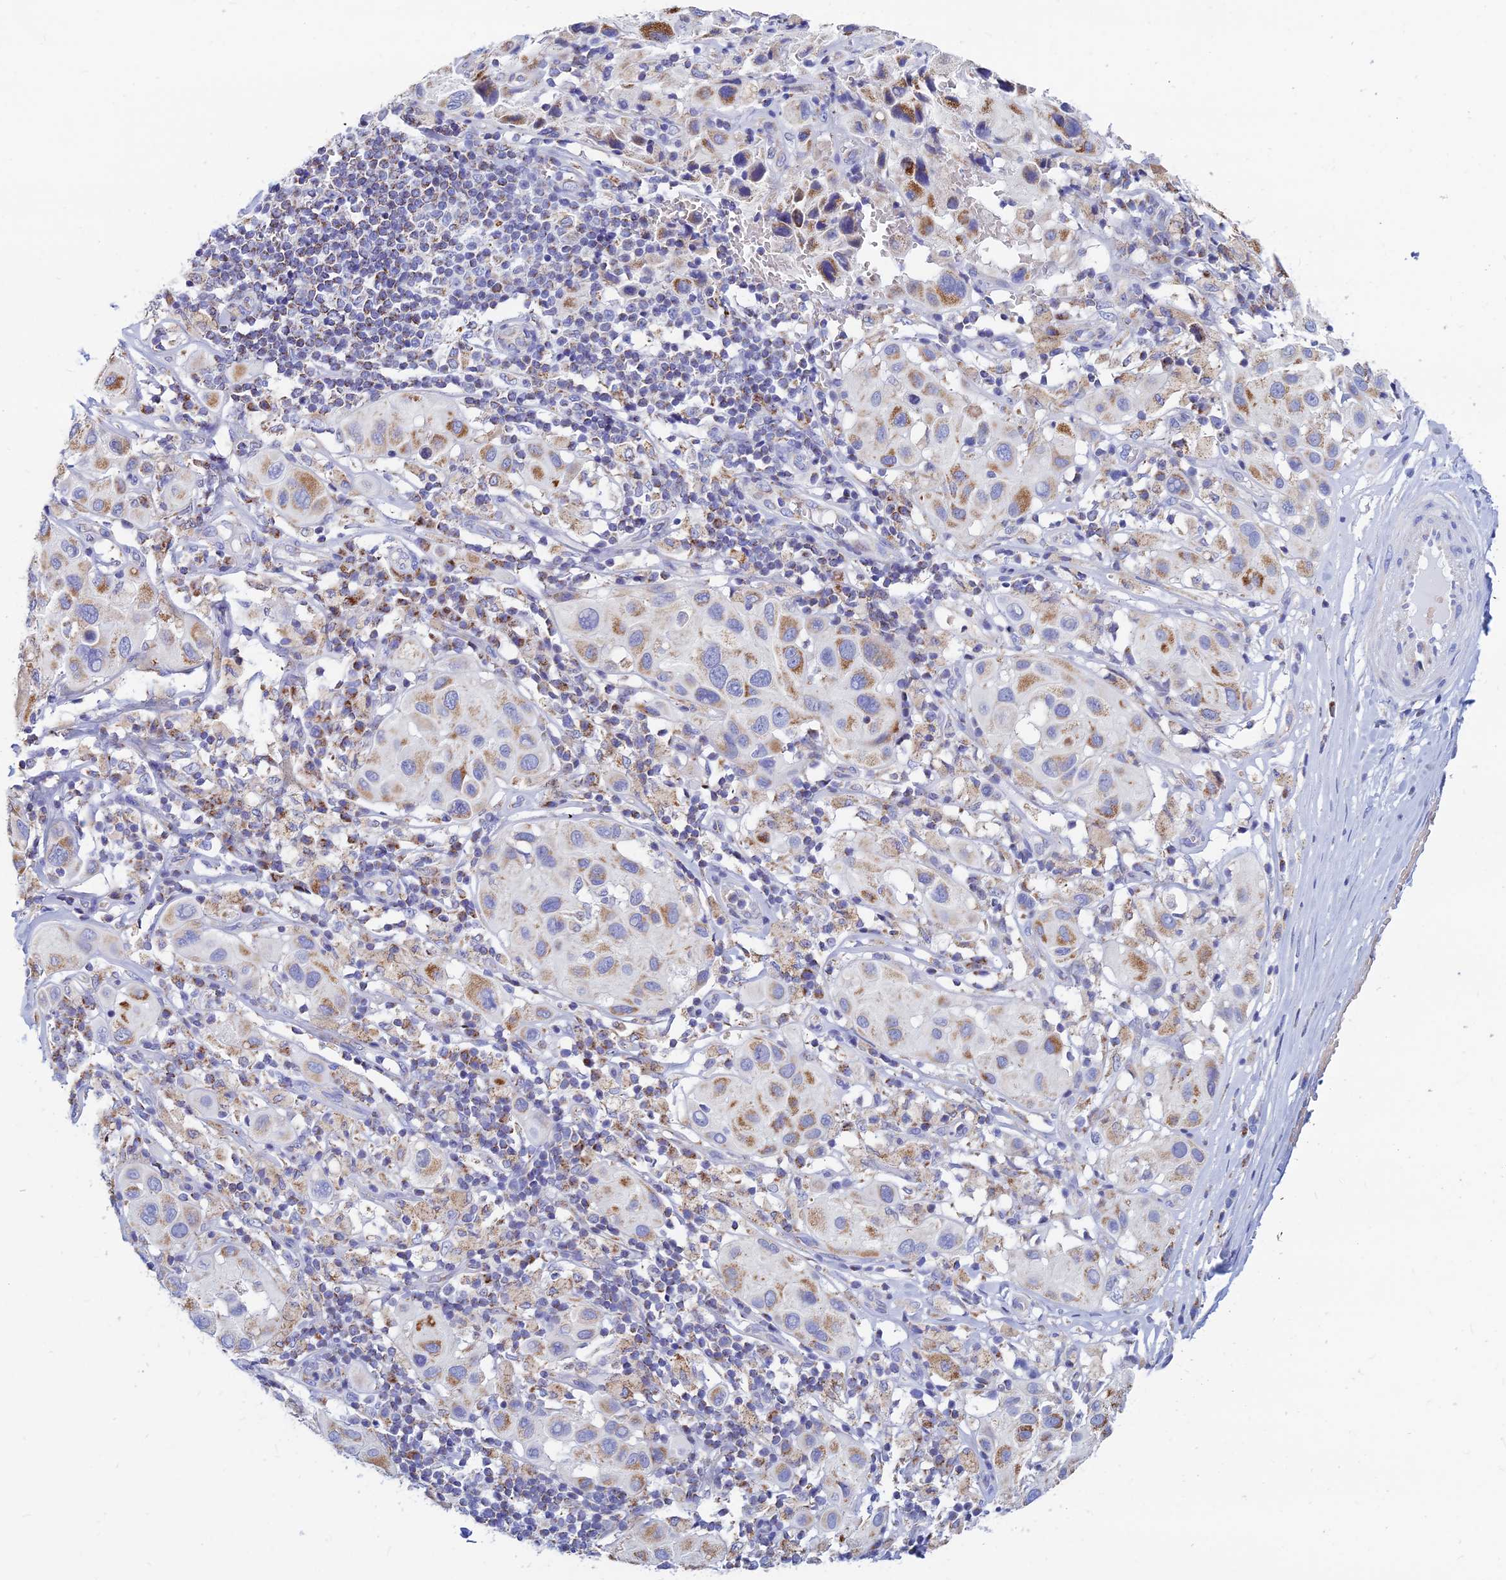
{"staining": {"intensity": "moderate", "quantity": ">75%", "location": "cytoplasmic/membranous"}, "tissue": "melanoma", "cell_type": "Tumor cells", "image_type": "cancer", "snomed": [{"axis": "morphology", "description": "Malignant melanoma, Metastatic site"}, {"axis": "topography", "description": "Skin"}], "caption": "Melanoma stained with a brown dye shows moderate cytoplasmic/membranous positive staining in approximately >75% of tumor cells.", "gene": "MGST1", "patient": {"sex": "male", "age": 41}}